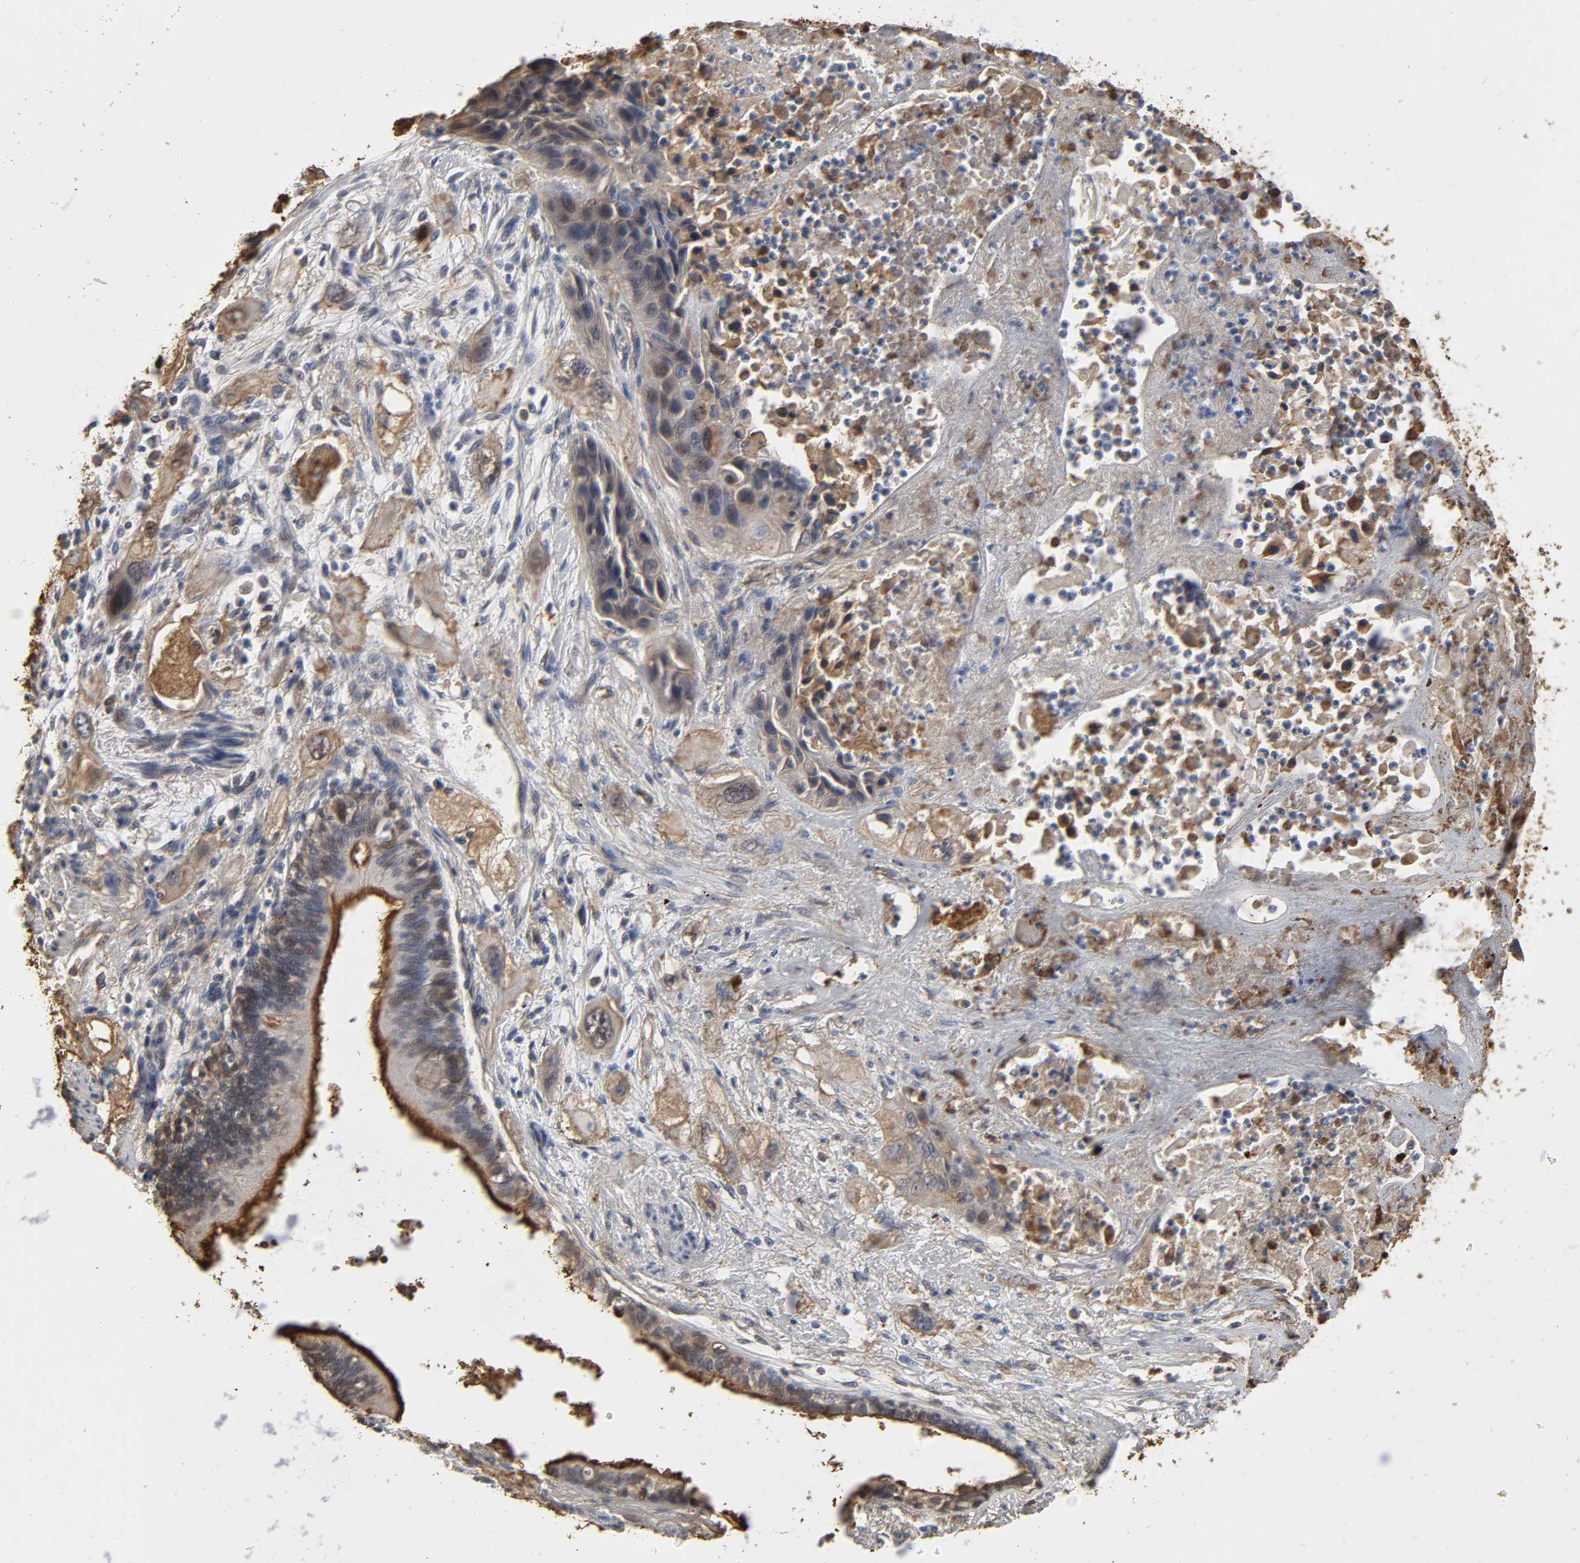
{"staining": {"intensity": "weak", "quantity": "<25%", "location": "cytoplasmic/membranous,nuclear"}, "tissue": "lung cancer", "cell_type": "Tumor cells", "image_type": "cancer", "snomed": [{"axis": "morphology", "description": "Squamous cell carcinoma, NOS"}, {"axis": "topography", "description": "Lung"}], "caption": "Tumor cells show no significant protein expression in lung squamous cell carcinoma. (DAB immunohistochemistry with hematoxylin counter stain).", "gene": "ANXA2", "patient": {"sex": "female", "age": 76}}